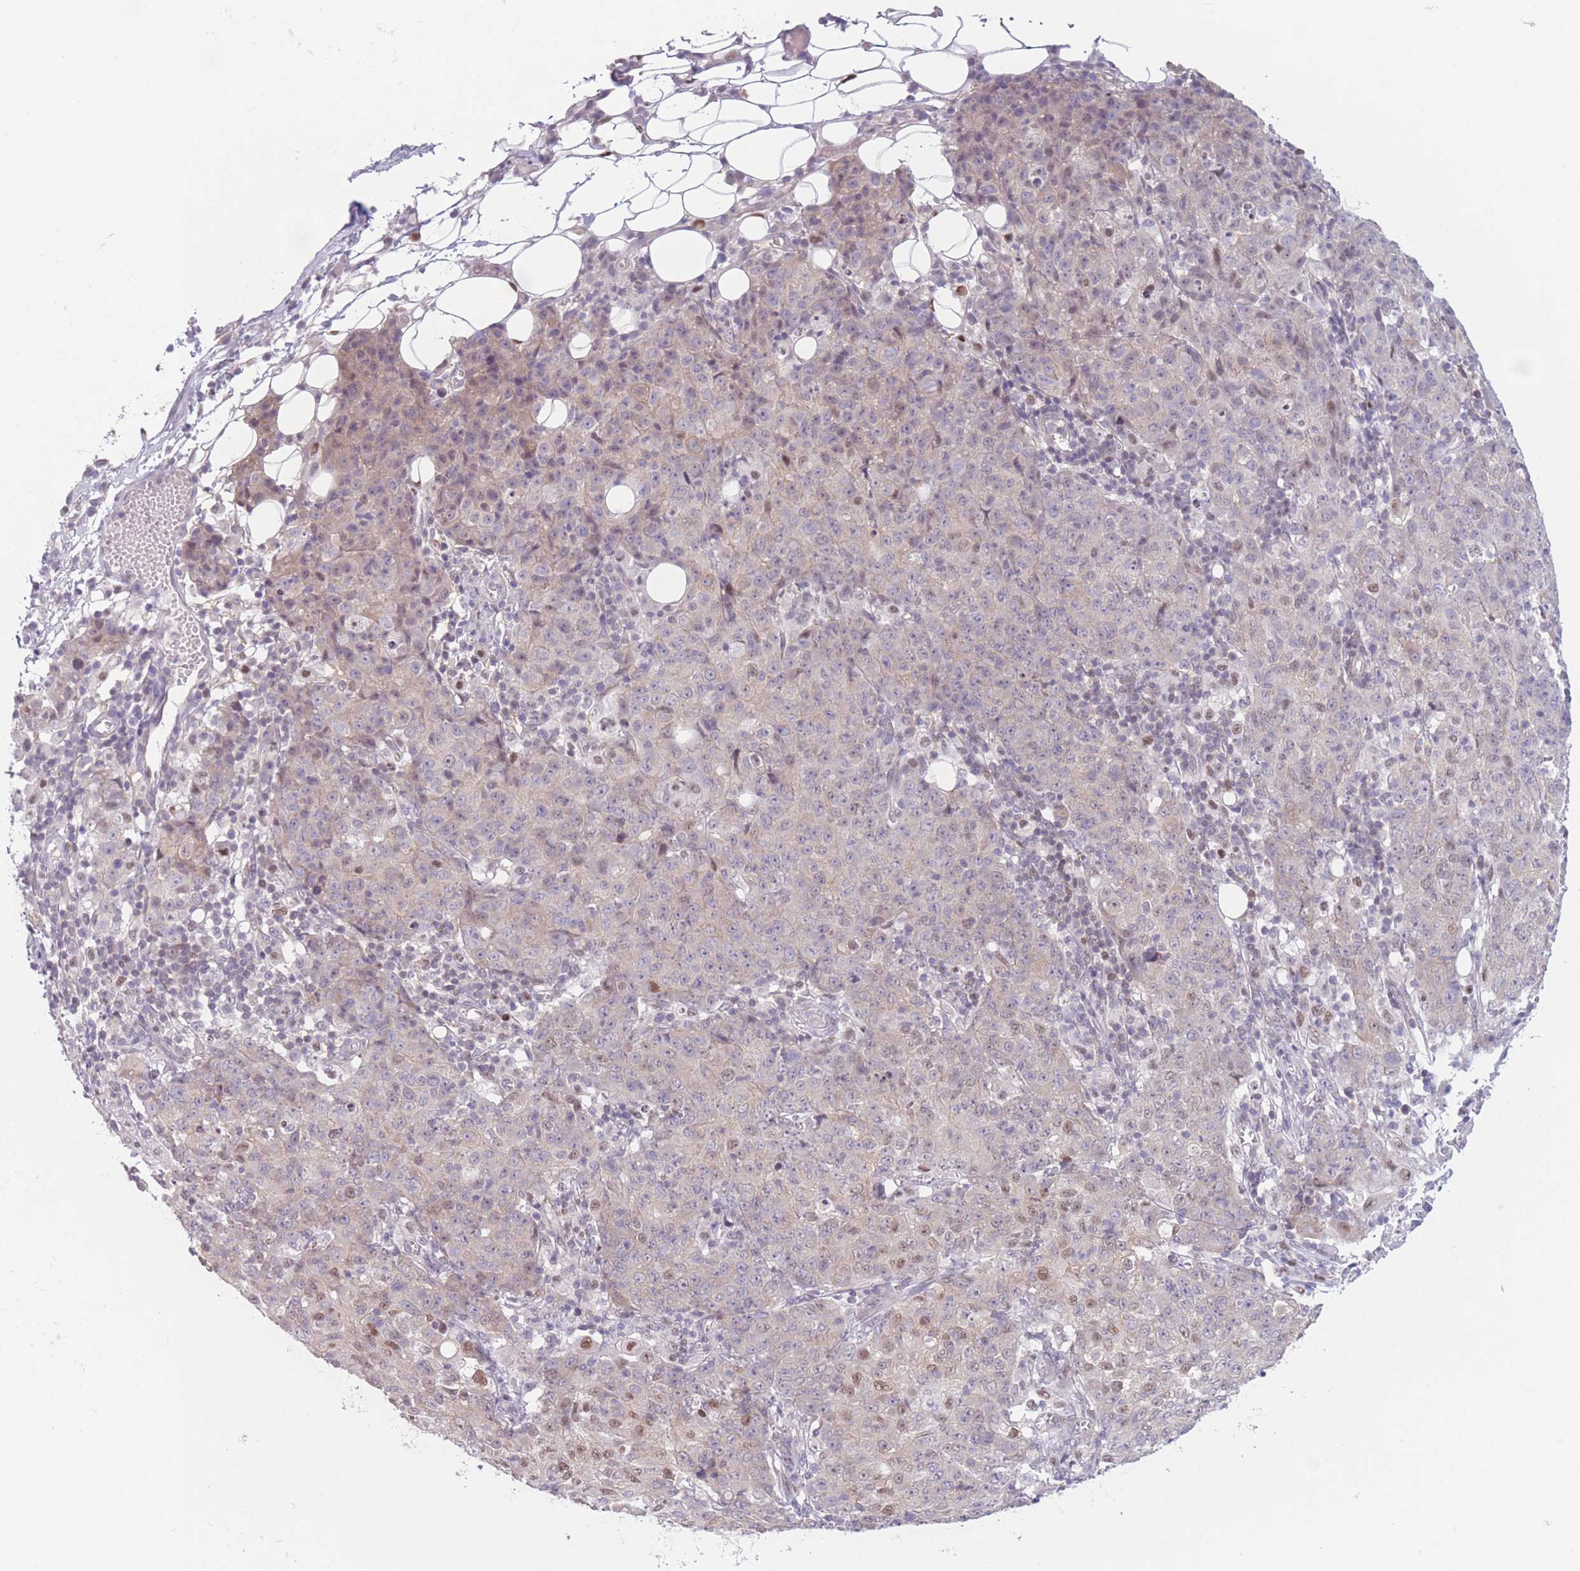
{"staining": {"intensity": "moderate", "quantity": "<25%", "location": "nuclear"}, "tissue": "ovarian cancer", "cell_type": "Tumor cells", "image_type": "cancer", "snomed": [{"axis": "morphology", "description": "Carcinoma, endometroid"}, {"axis": "topography", "description": "Ovary"}], "caption": "High-magnification brightfield microscopy of endometroid carcinoma (ovarian) stained with DAB (brown) and counterstained with hematoxylin (blue). tumor cells exhibit moderate nuclear positivity is identified in about<25% of cells.", "gene": "ZNF439", "patient": {"sex": "female", "age": 42}}